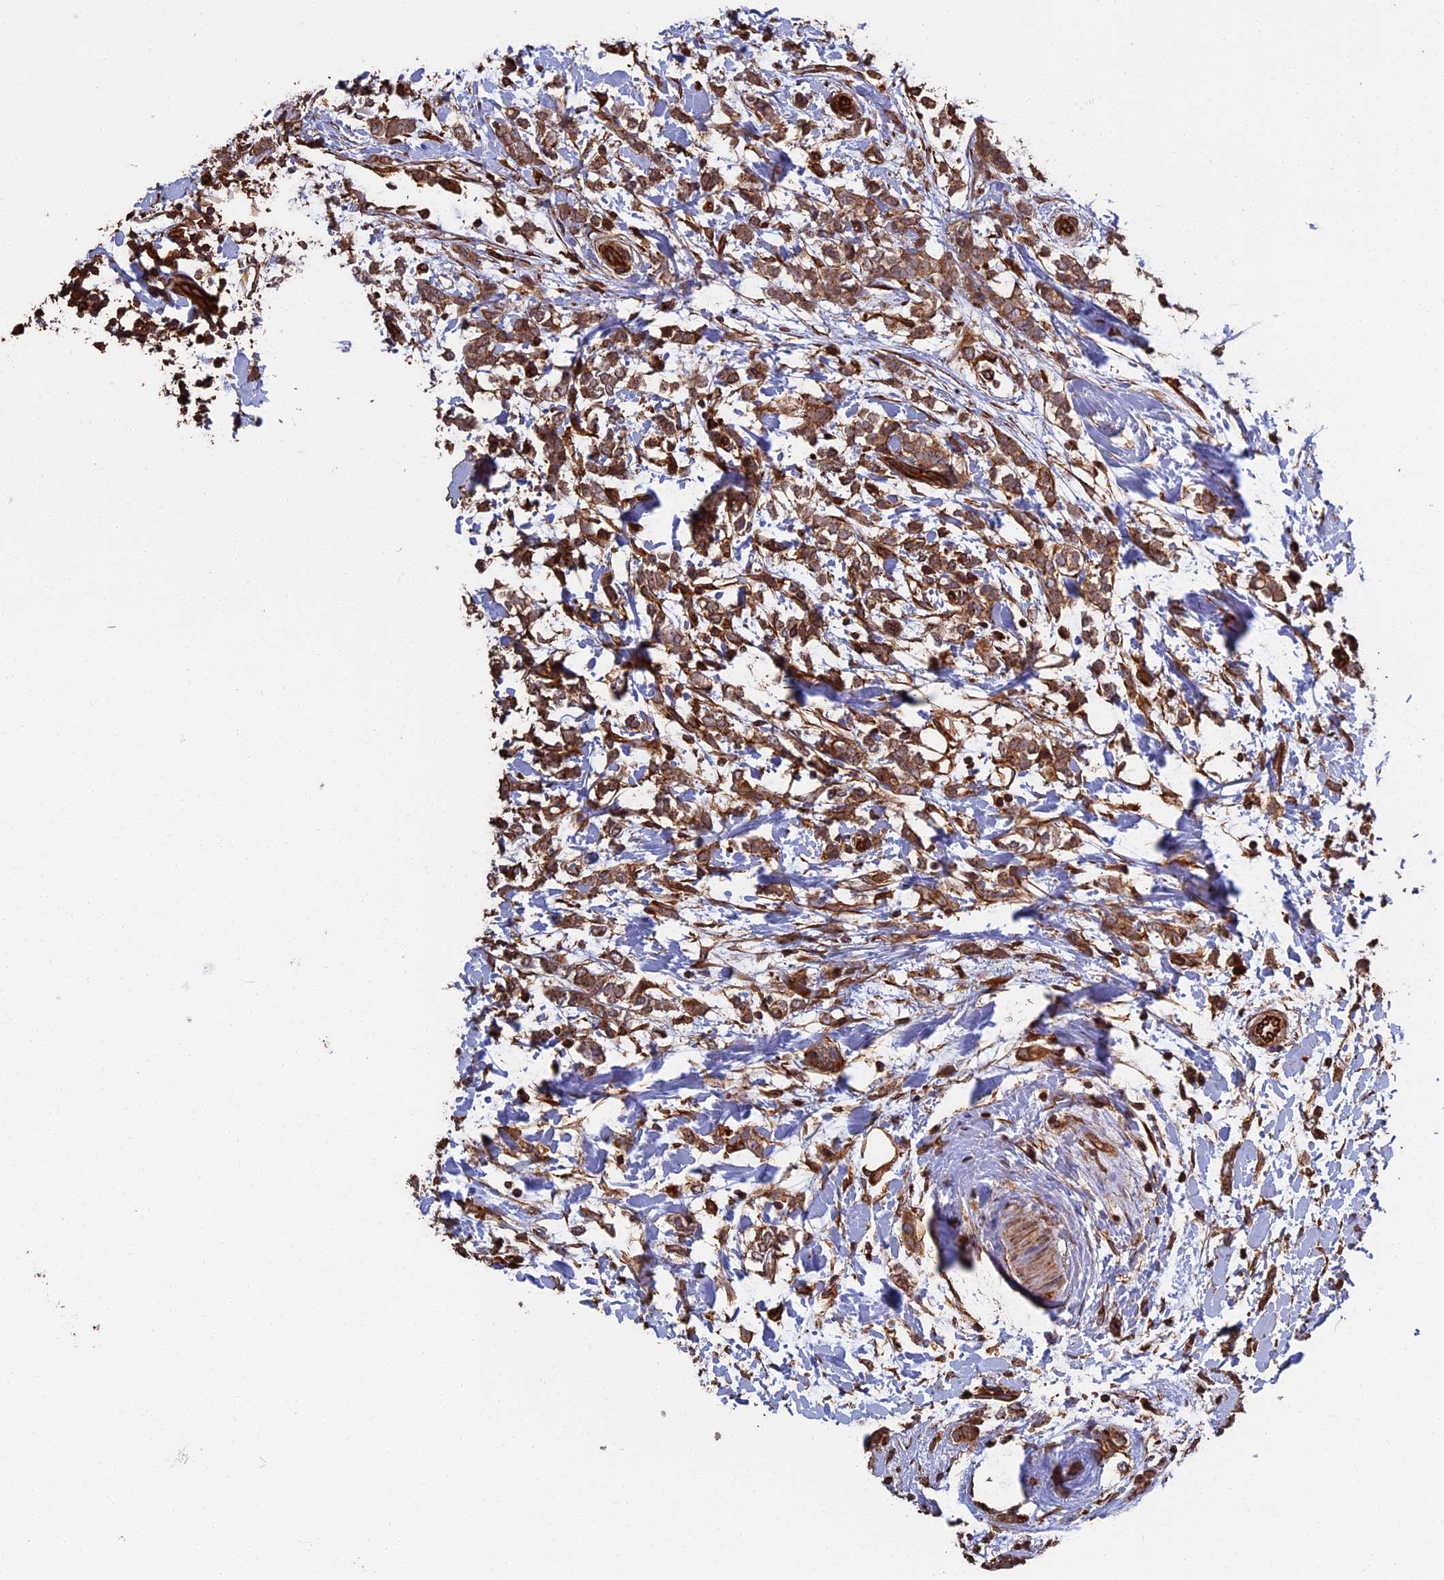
{"staining": {"intensity": "moderate", "quantity": ">75%", "location": "cytoplasmic/membranous"}, "tissue": "breast cancer", "cell_type": "Tumor cells", "image_type": "cancer", "snomed": [{"axis": "morphology", "description": "Normal tissue, NOS"}, {"axis": "morphology", "description": "Lobular carcinoma"}, {"axis": "topography", "description": "Breast"}], "caption": "An immunohistochemistry photomicrograph of tumor tissue is shown. Protein staining in brown highlights moderate cytoplasmic/membranous positivity in lobular carcinoma (breast) within tumor cells.", "gene": "CCDC124", "patient": {"sex": "female", "age": 47}}